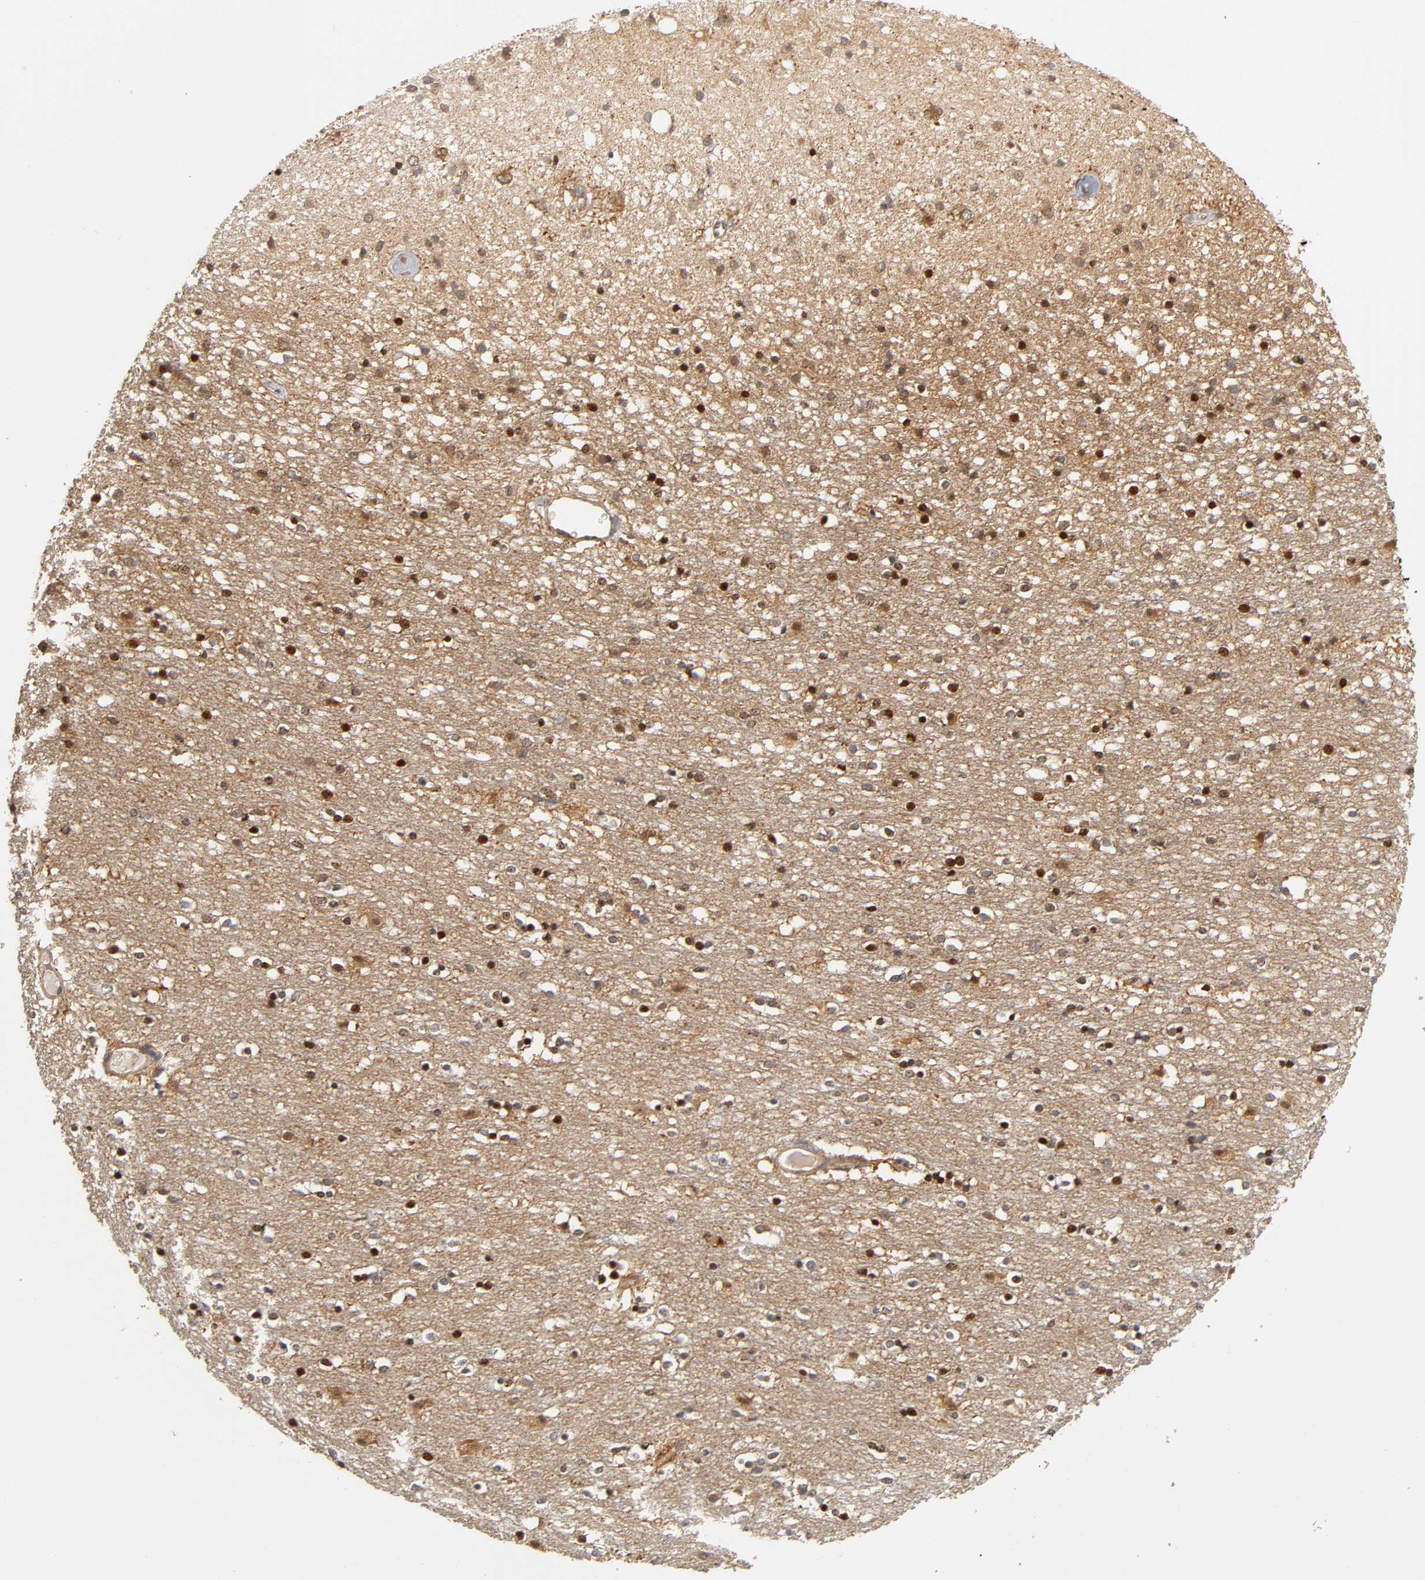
{"staining": {"intensity": "strong", "quantity": ">75%", "location": "nuclear"}, "tissue": "caudate", "cell_type": "Glial cells", "image_type": "normal", "snomed": [{"axis": "morphology", "description": "Normal tissue, NOS"}, {"axis": "topography", "description": "Lateral ventricle wall"}], "caption": "Protein positivity by immunohistochemistry (IHC) displays strong nuclear staining in about >75% of glial cells in normal caudate. Using DAB (brown) and hematoxylin (blue) stains, captured at high magnification using brightfield microscopy.", "gene": "PAFAH1B1", "patient": {"sex": "female", "age": 54}}